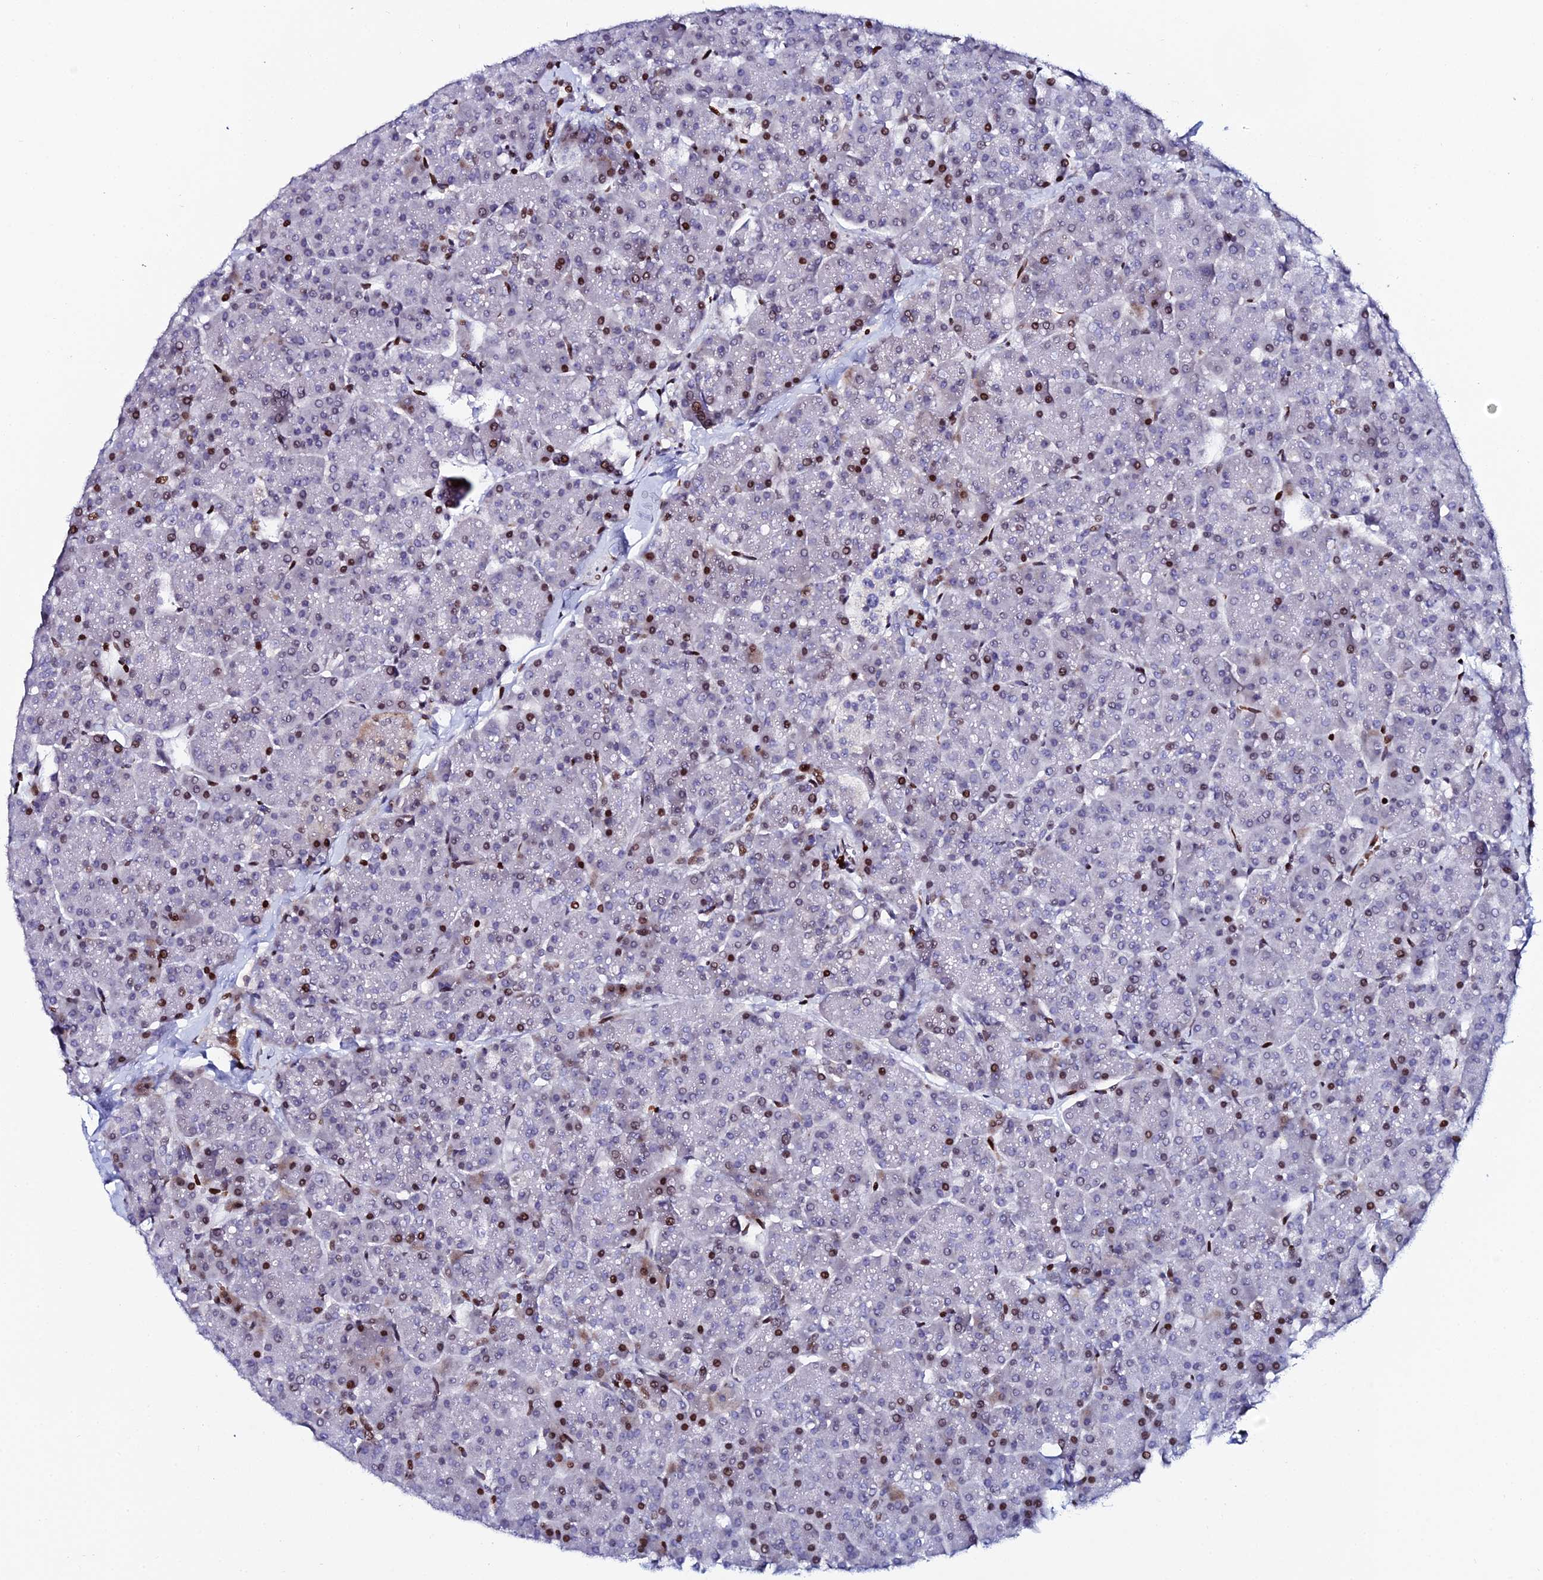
{"staining": {"intensity": "strong", "quantity": "<25%", "location": "nuclear"}, "tissue": "pancreas", "cell_type": "Exocrine glandular cells", "image_type": "normal", "snomed": [{"axis": "morphology", "description": "Normal tissue, NOS"}, {"axis": "topography", "description": "Pancreas"}, {"axis": "topography", "description": "Peripheral nerve tissue"}], "caption": "Immunohistochemical staining of unremarkable human pancreas demonstrates medium levels of strong nuclear positivity in approximately <25% of exocrine glandular cells.", "gene": "MYNN", "patient": {"sex": "male", "age": 54}}